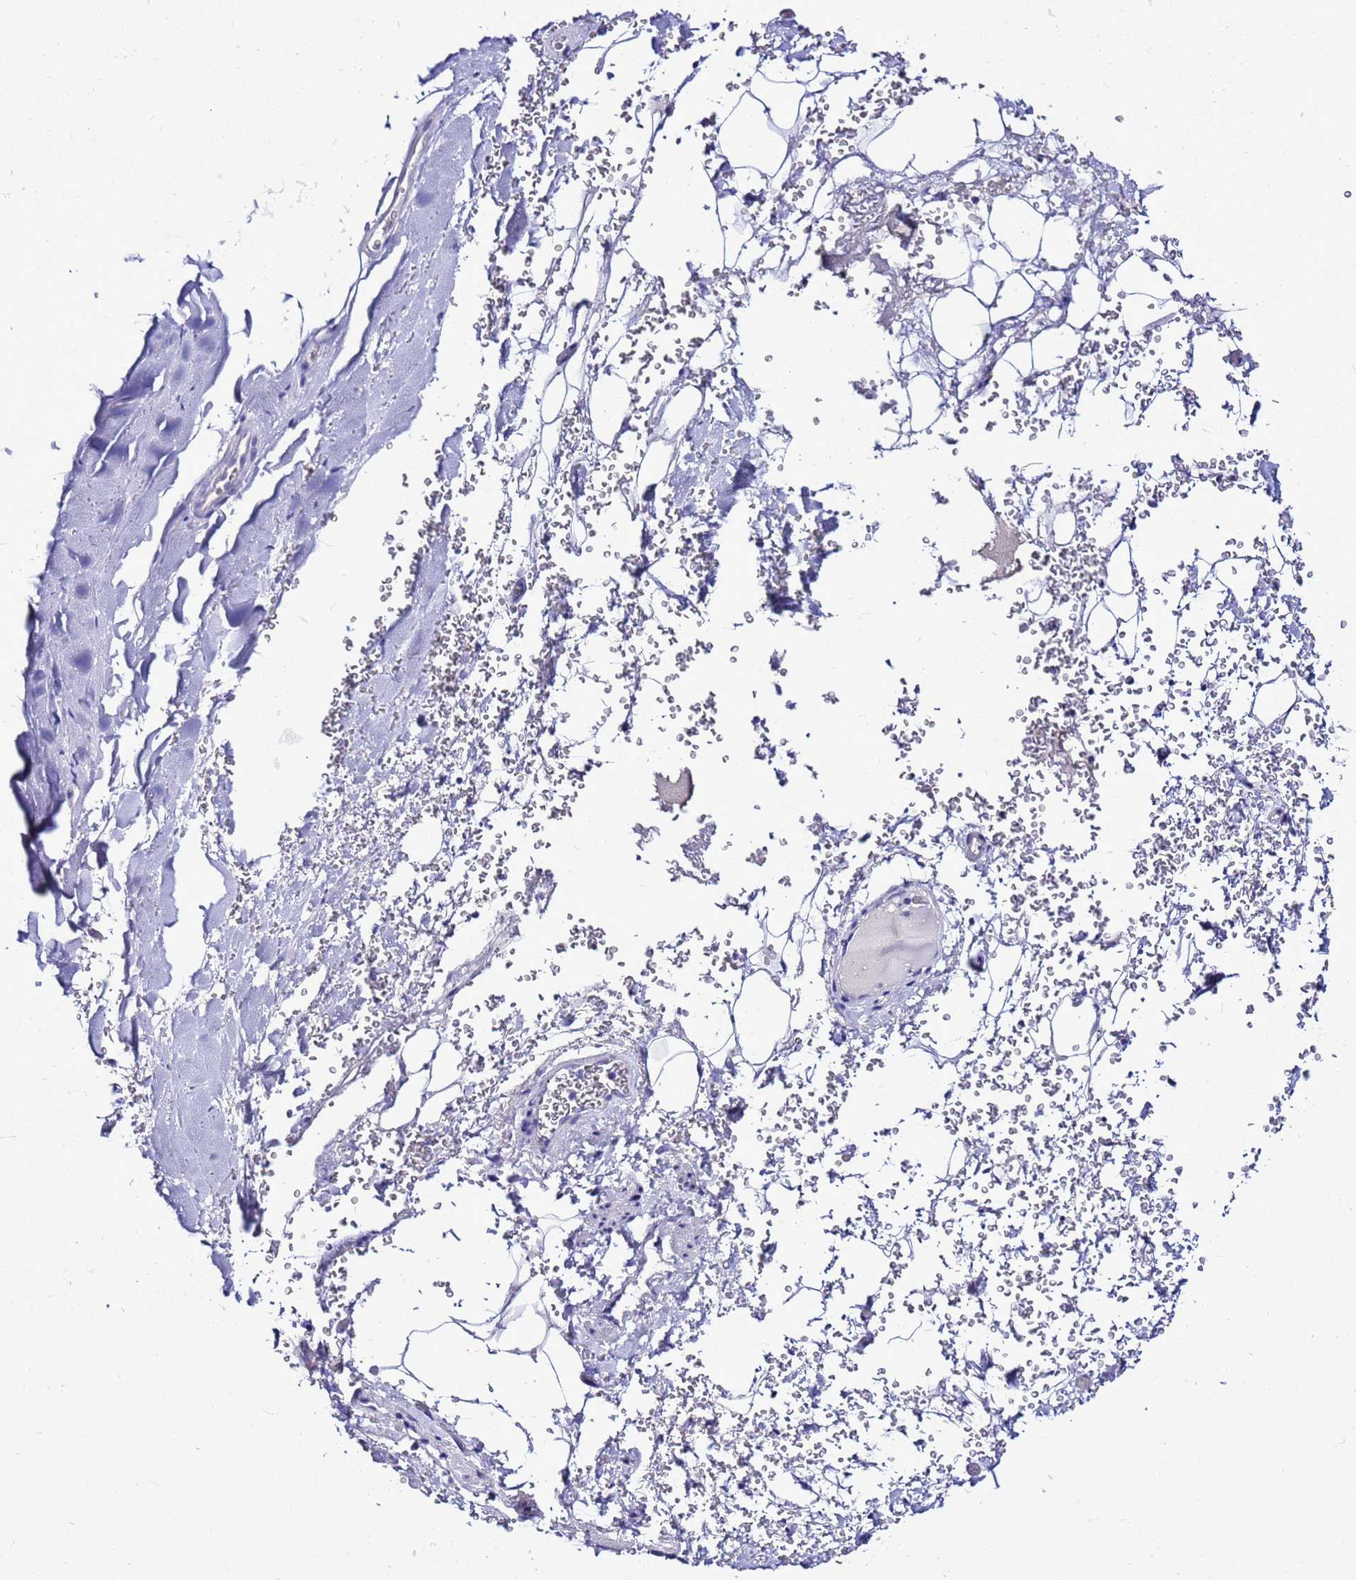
{"staining": {"intensity": "negative", "quantity": "none", "location": "none"}, "tissue": "adipose tissue", "cell_type": "Adipocytes", "image_type": "normal", "snomed": [{"axis": "morphology", "description": "Normal tissue, NOS"}, {"axis": "topography", "description": "Cartilage tissue"}], "caption": "DAB (3,3'-diaminobenzidine) immunohistochemical staining of normal human adipose tissue shows no significant staining in adipocytes.", "gene": "BEST2", "patient": {"sex": "female", "age": 63}}